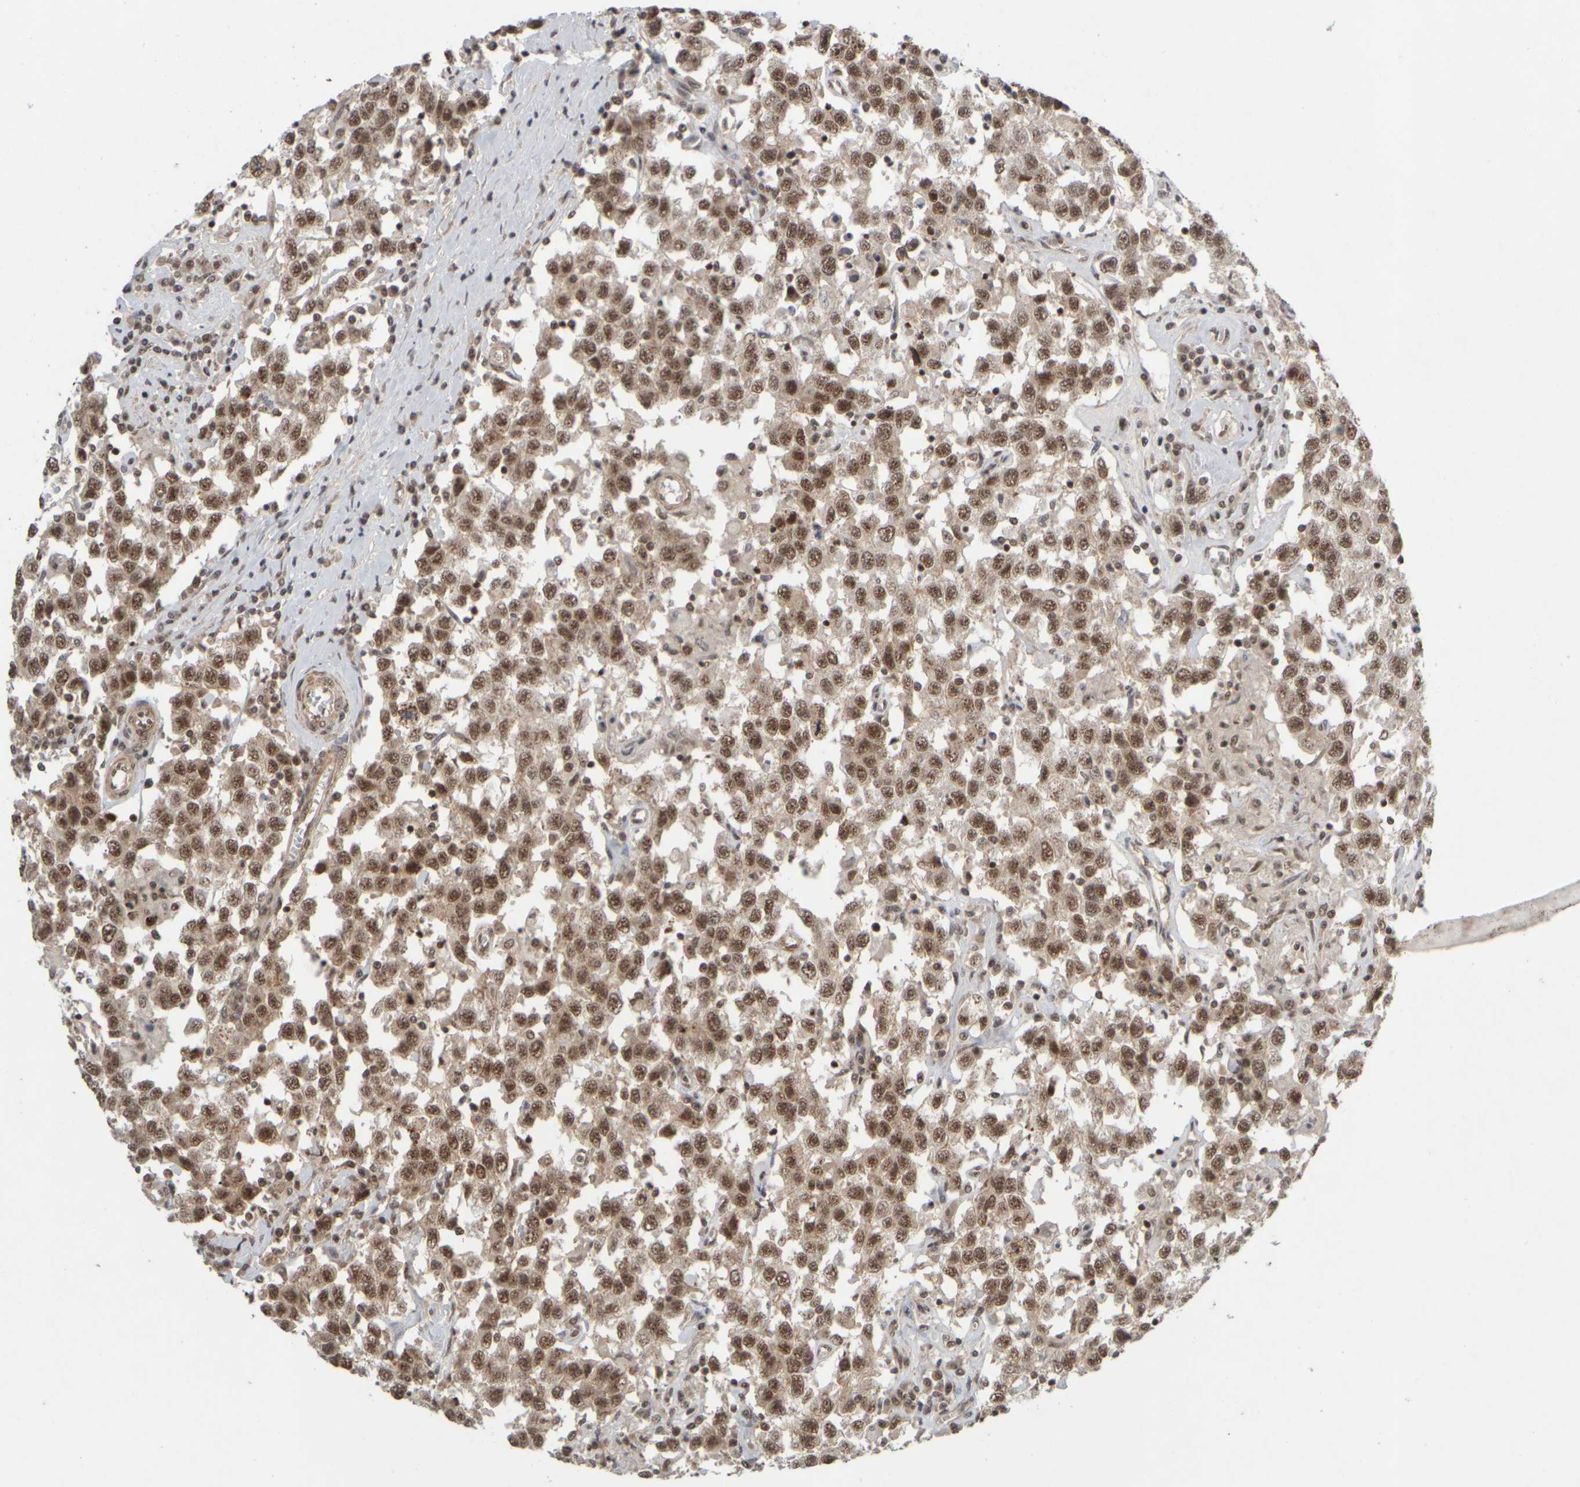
{"staining": {"intensity": "moderate", "quantity": ">75%", "location": "nuclear"}, "tissue": "testis cancer", "cell_type": "Tumor cells", "image_type": "cancer", "snomed": [{"axis": "morphology", "description": "Seminoma, NOS"}, {"axis": "topography", "description": "Testis"}], "caption": "Immunohistochemistry (DAB (3,3'-diaminobenzidine)) staining of seminoma (testis) reveals moderate nuclear protein expression in about >75% of tumor cells.", "gene": "SYNRG", "patient": {"sex": "male", "age": 41}}